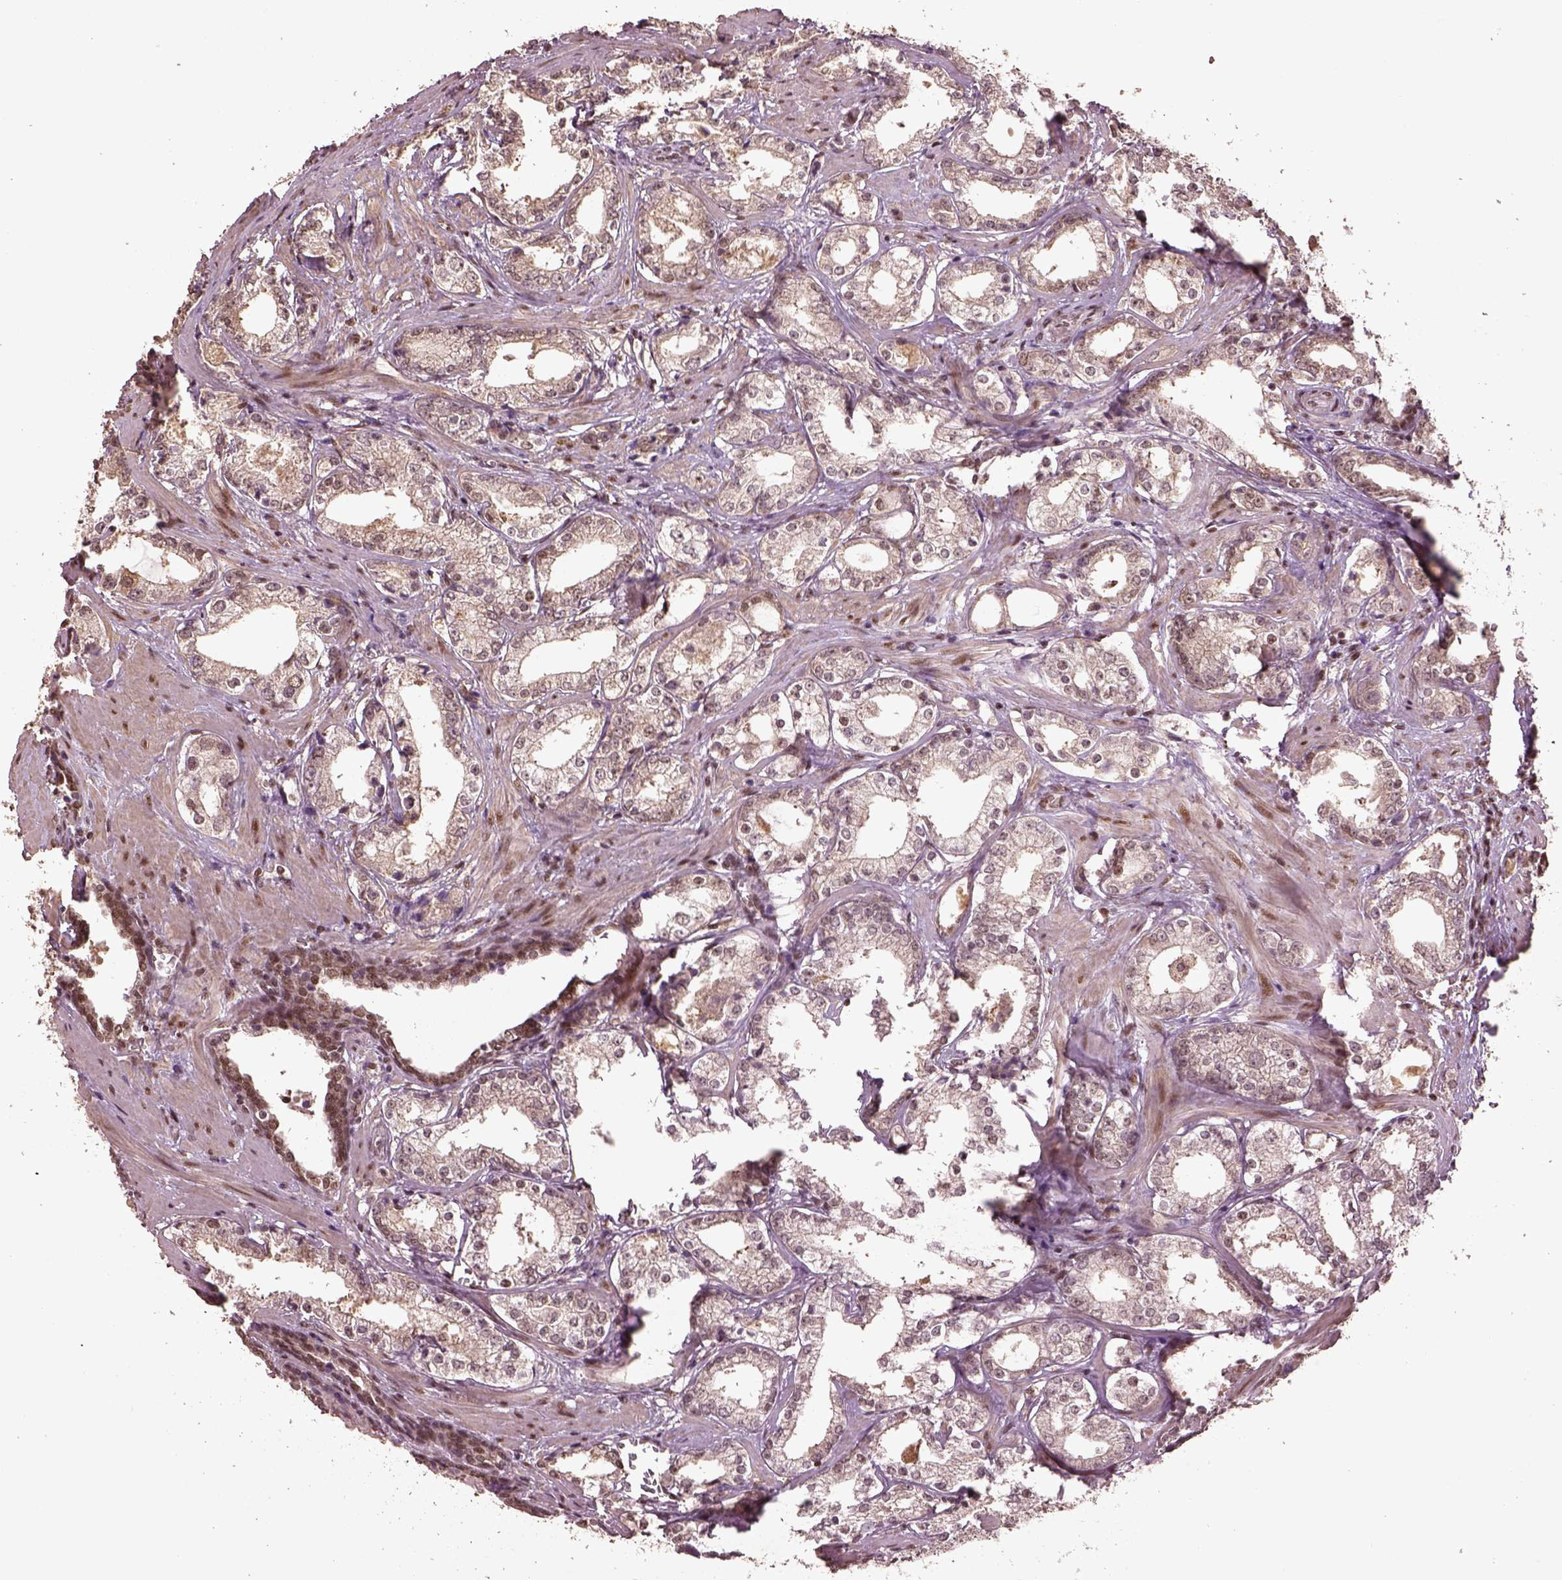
{"staining": {"intensity": "moderate", "quantity": ">75%", "location": "nuclear"}, "tissue": "prostate cancer", "cell_type": "Tumor cells", "image_type": "cancer", "snomed": [{"axis": "morphology", "description": "Adenocarcinoma, NOS"}, {"axis": "topography", "description": "Prostate and seminal vesicle, NOS"}], "caption": "Immunohistochemical staining of human prostate cancer shows medium levels of moderate nuclear positivity in about >75% of tumor cells.", "gene": "BRD9", "patient": {"sex": "male", "age": 63}}